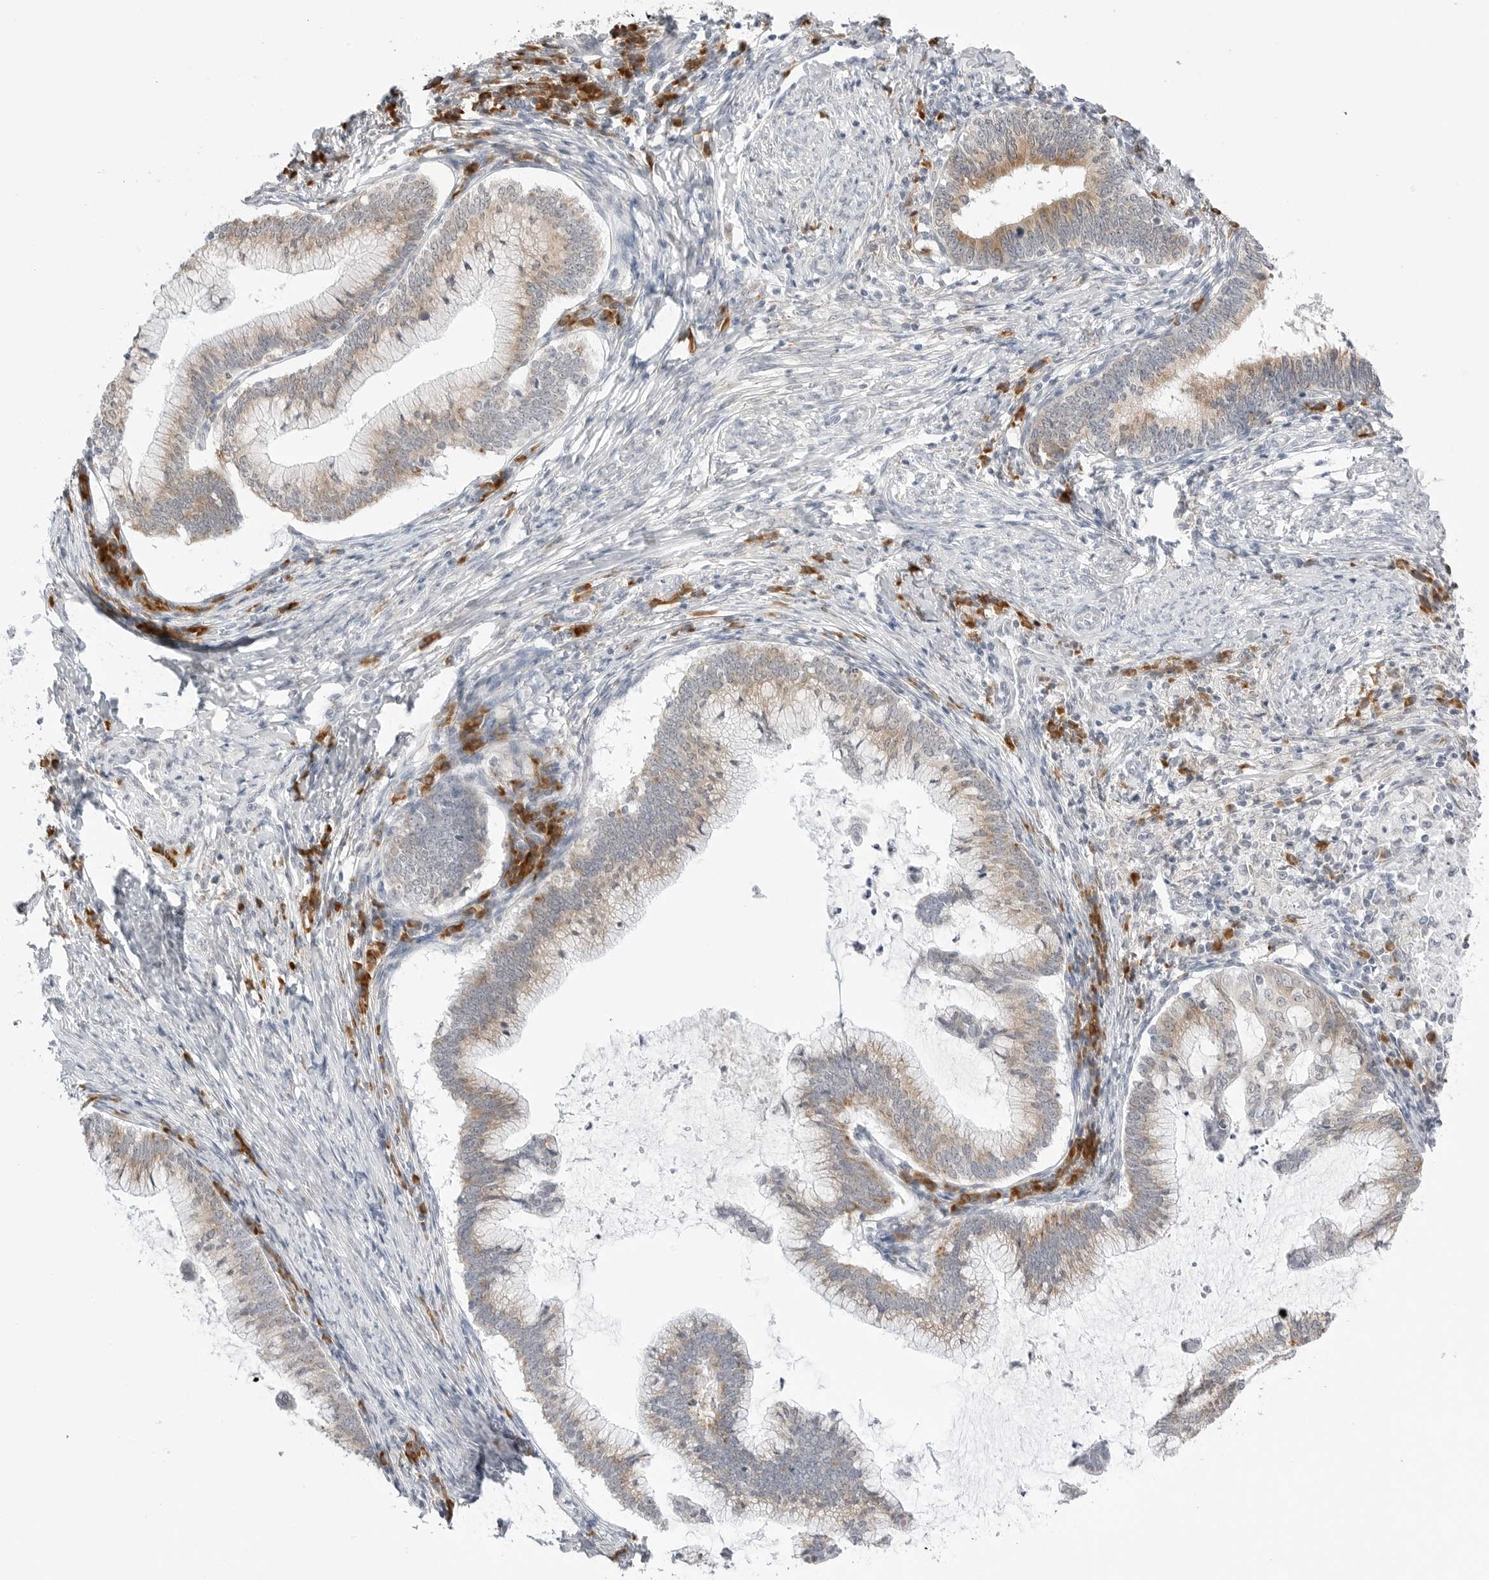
{"staining": {"intensity": "weak", "quantity": "25%-75%", "location": "cytoplasmic/membranous"}, "tissue": "cervical cancer", "cell_type": "Tumor cells", "image_type": "cancer", "snomed": [{"axis": "morphology", "description": "Adenocarcinoma, NOS"}, {"axis": "topography", "description": "Cervix"}], "caption": "A brown stain shows weak cytoplasmic/membranous expression of a protein in human cervical cancer tumor cells.", "gene": "RPN1", "patient": {"sex": "female", "age": 36}}